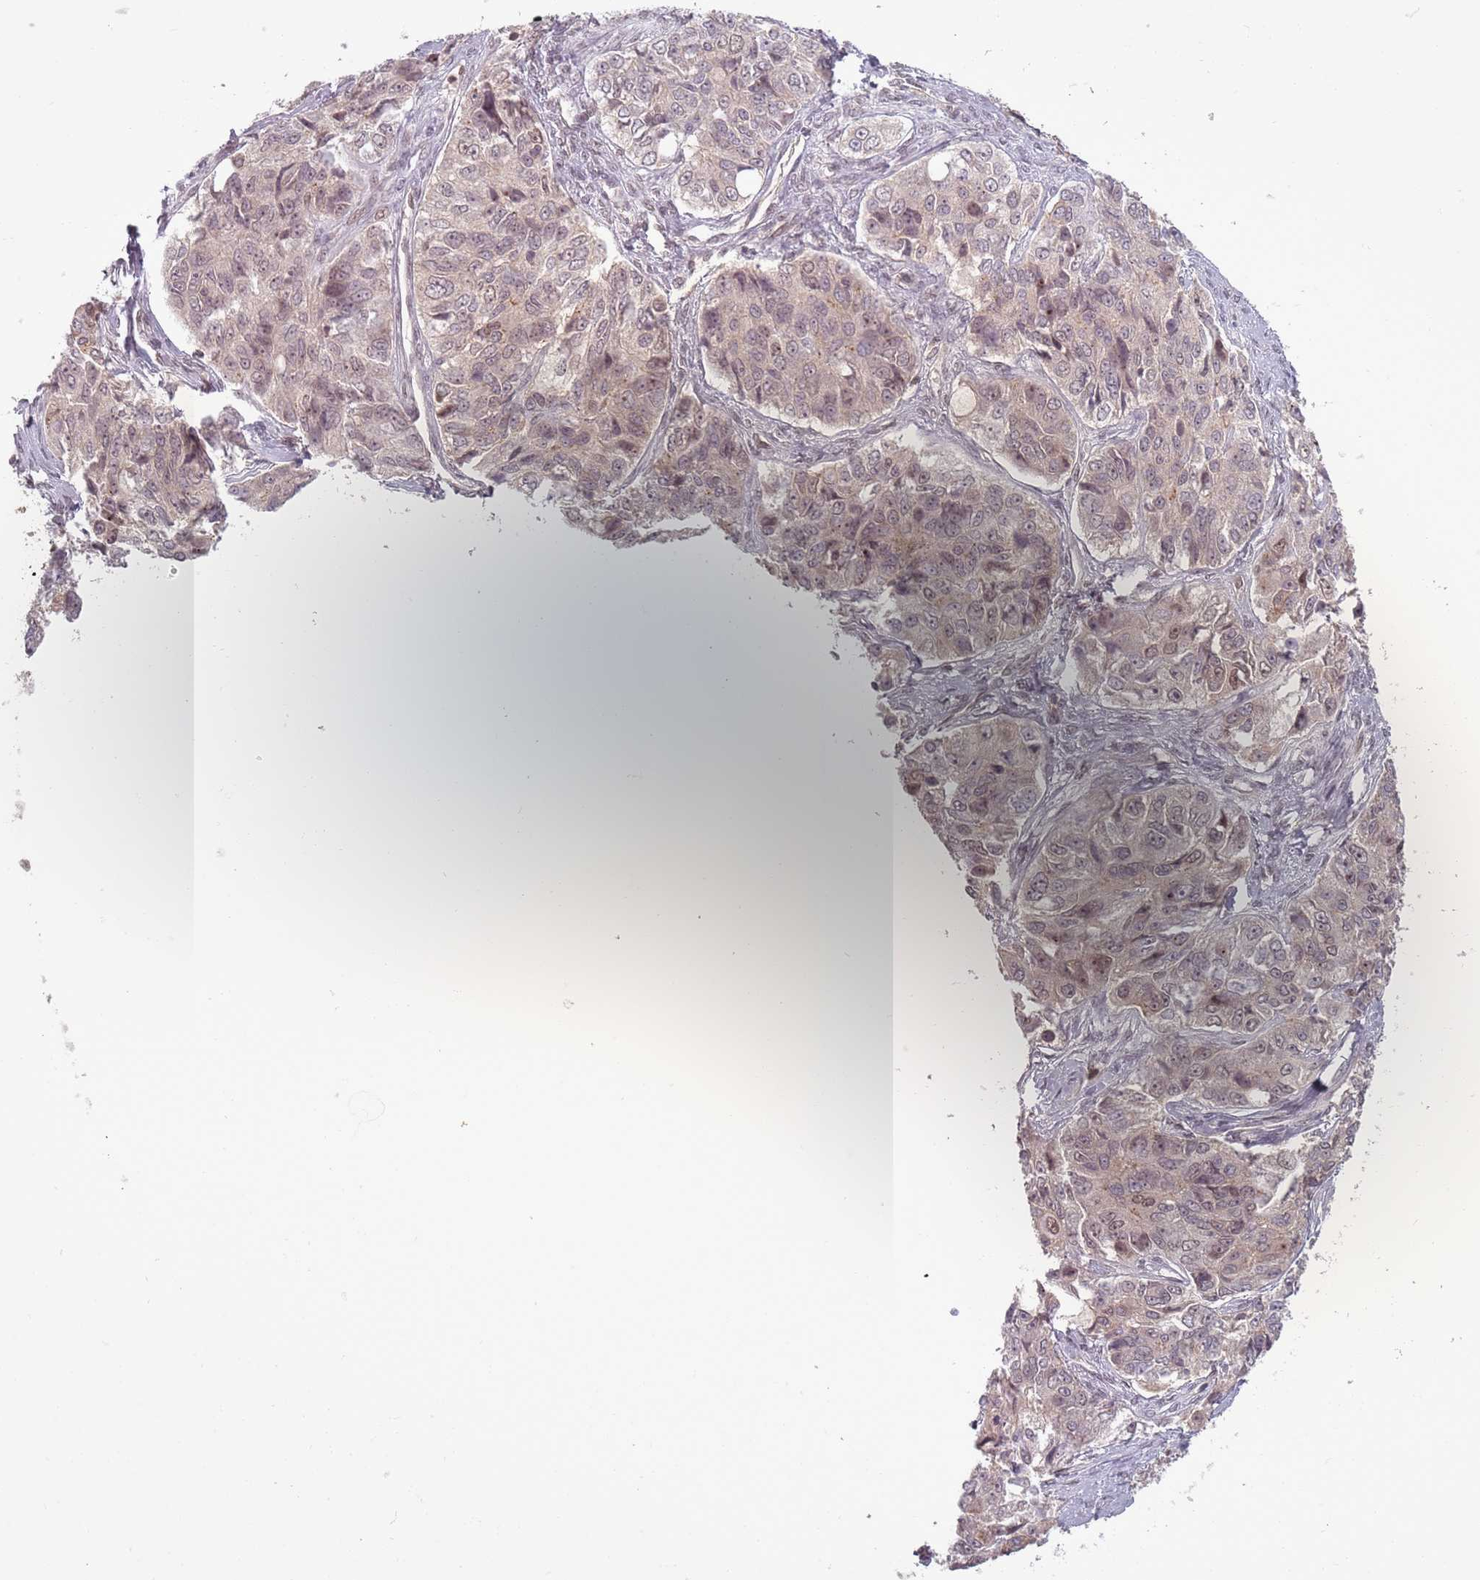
{"staining": {"intensity": "weak", "quantity": "<25%", "location": "nuclear"}, "tissue": "ovarian cancer", "cell_type": "Tumor cells", "image_type": "cancer", "snomed": [{"axis": "morphology", "description": "Carcinoma, endometroid"}, {"axis": "topography", "description": "Ovary"}], "caption": "The image shows no staining of tumor cells in endometroid carcinoma (ovarian).", "gene": "NUP50", "patient": {"sex": "female", "age": 51}}